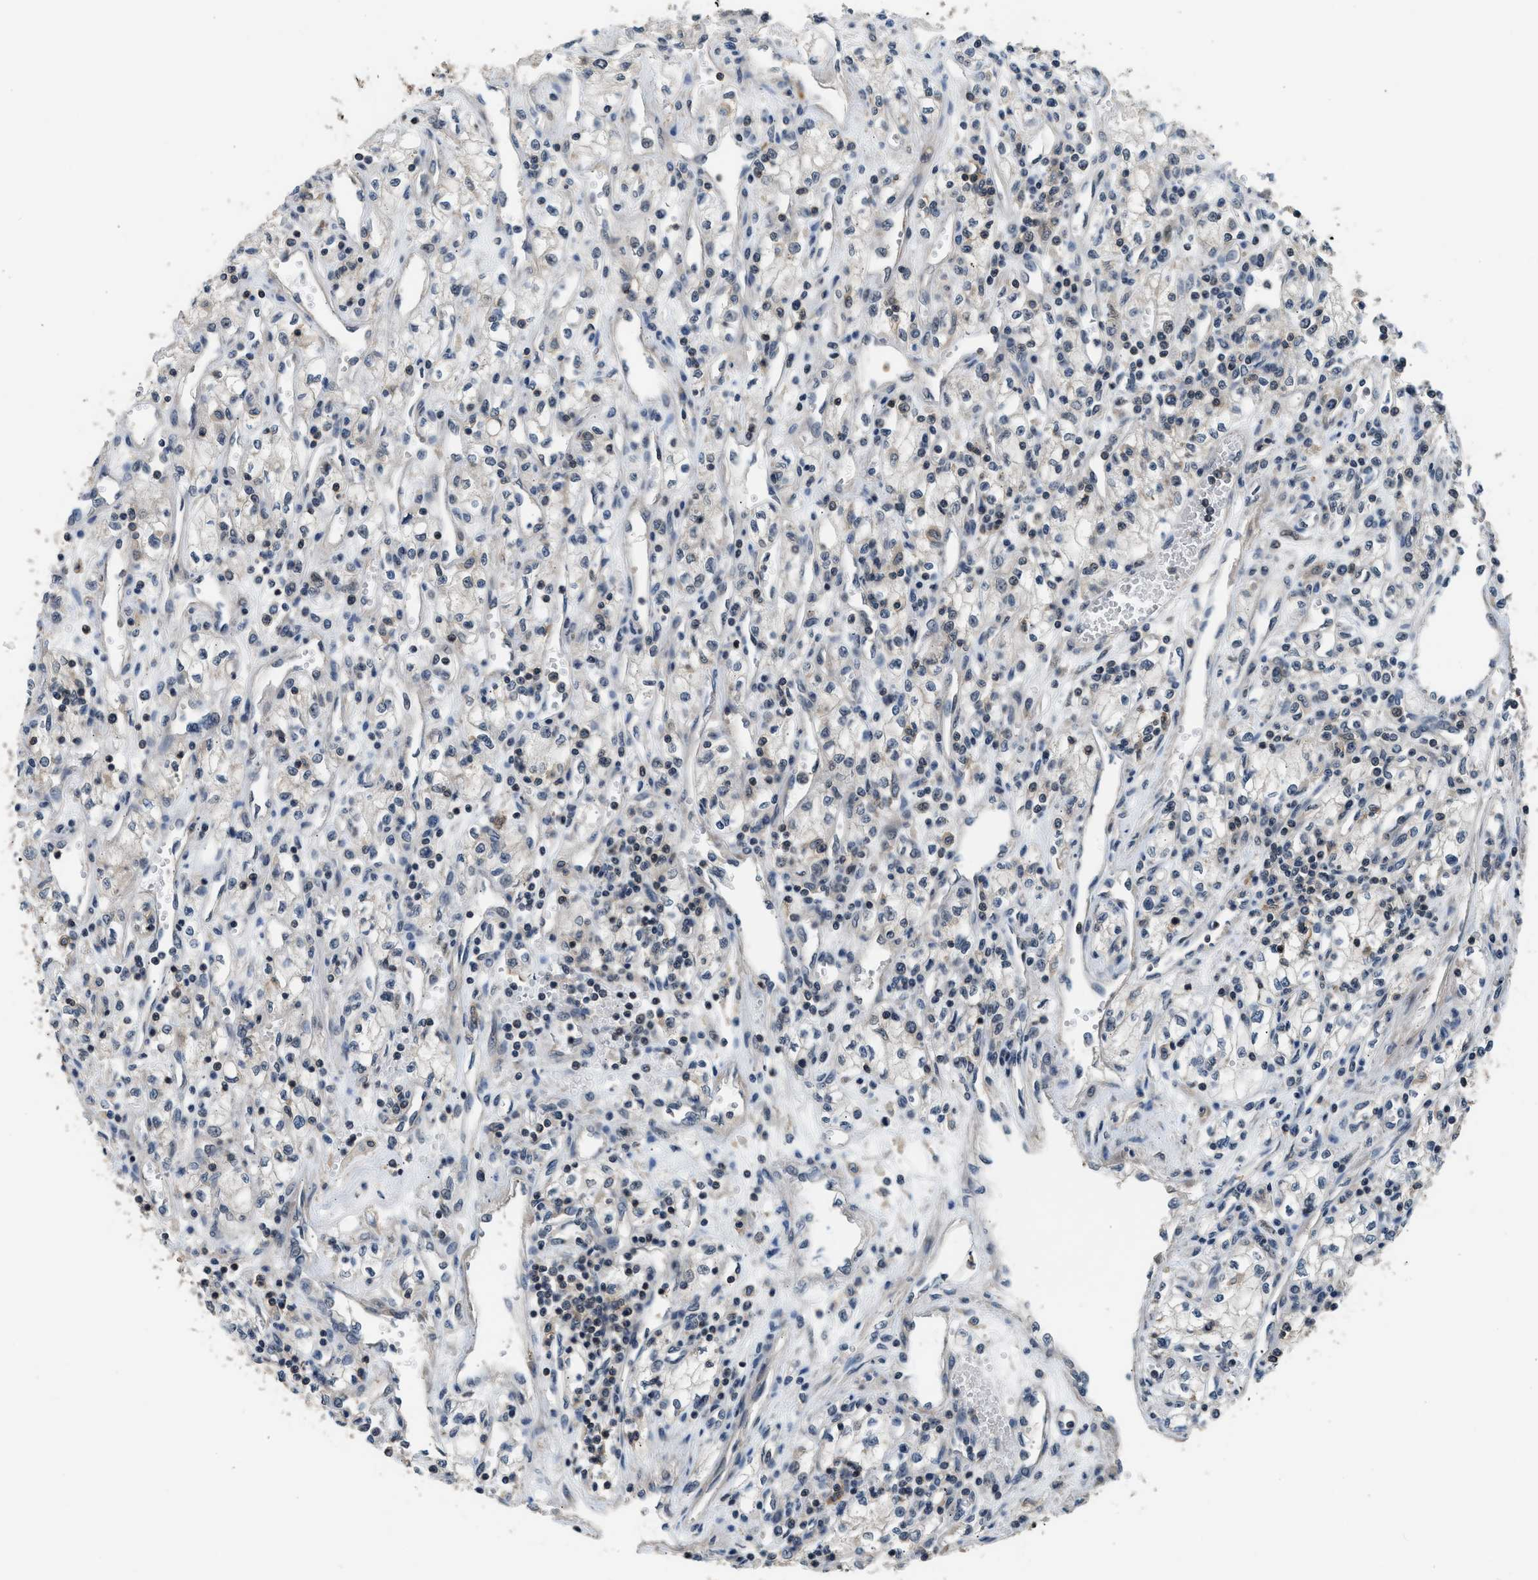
{"staining": {"intensity": "moderate", "quantity": "<25%", "location": "nuclear"}, "tissue": "renal cancer", "cell_type": "Tumor cells", "image_type": "cancer", "snomed": [{"axis": "morphology", "description": "Adenocarcinoma, NOS"}, {"axis": "topography", "description": "Kidney"}], "caption": "Tumor cells display moderate nuclear expression in approximately <25% of cells in renal cancer (adenocarcinoma).", "gene": "MTMR1", "patient": {"sex": "male", "age": 59}}